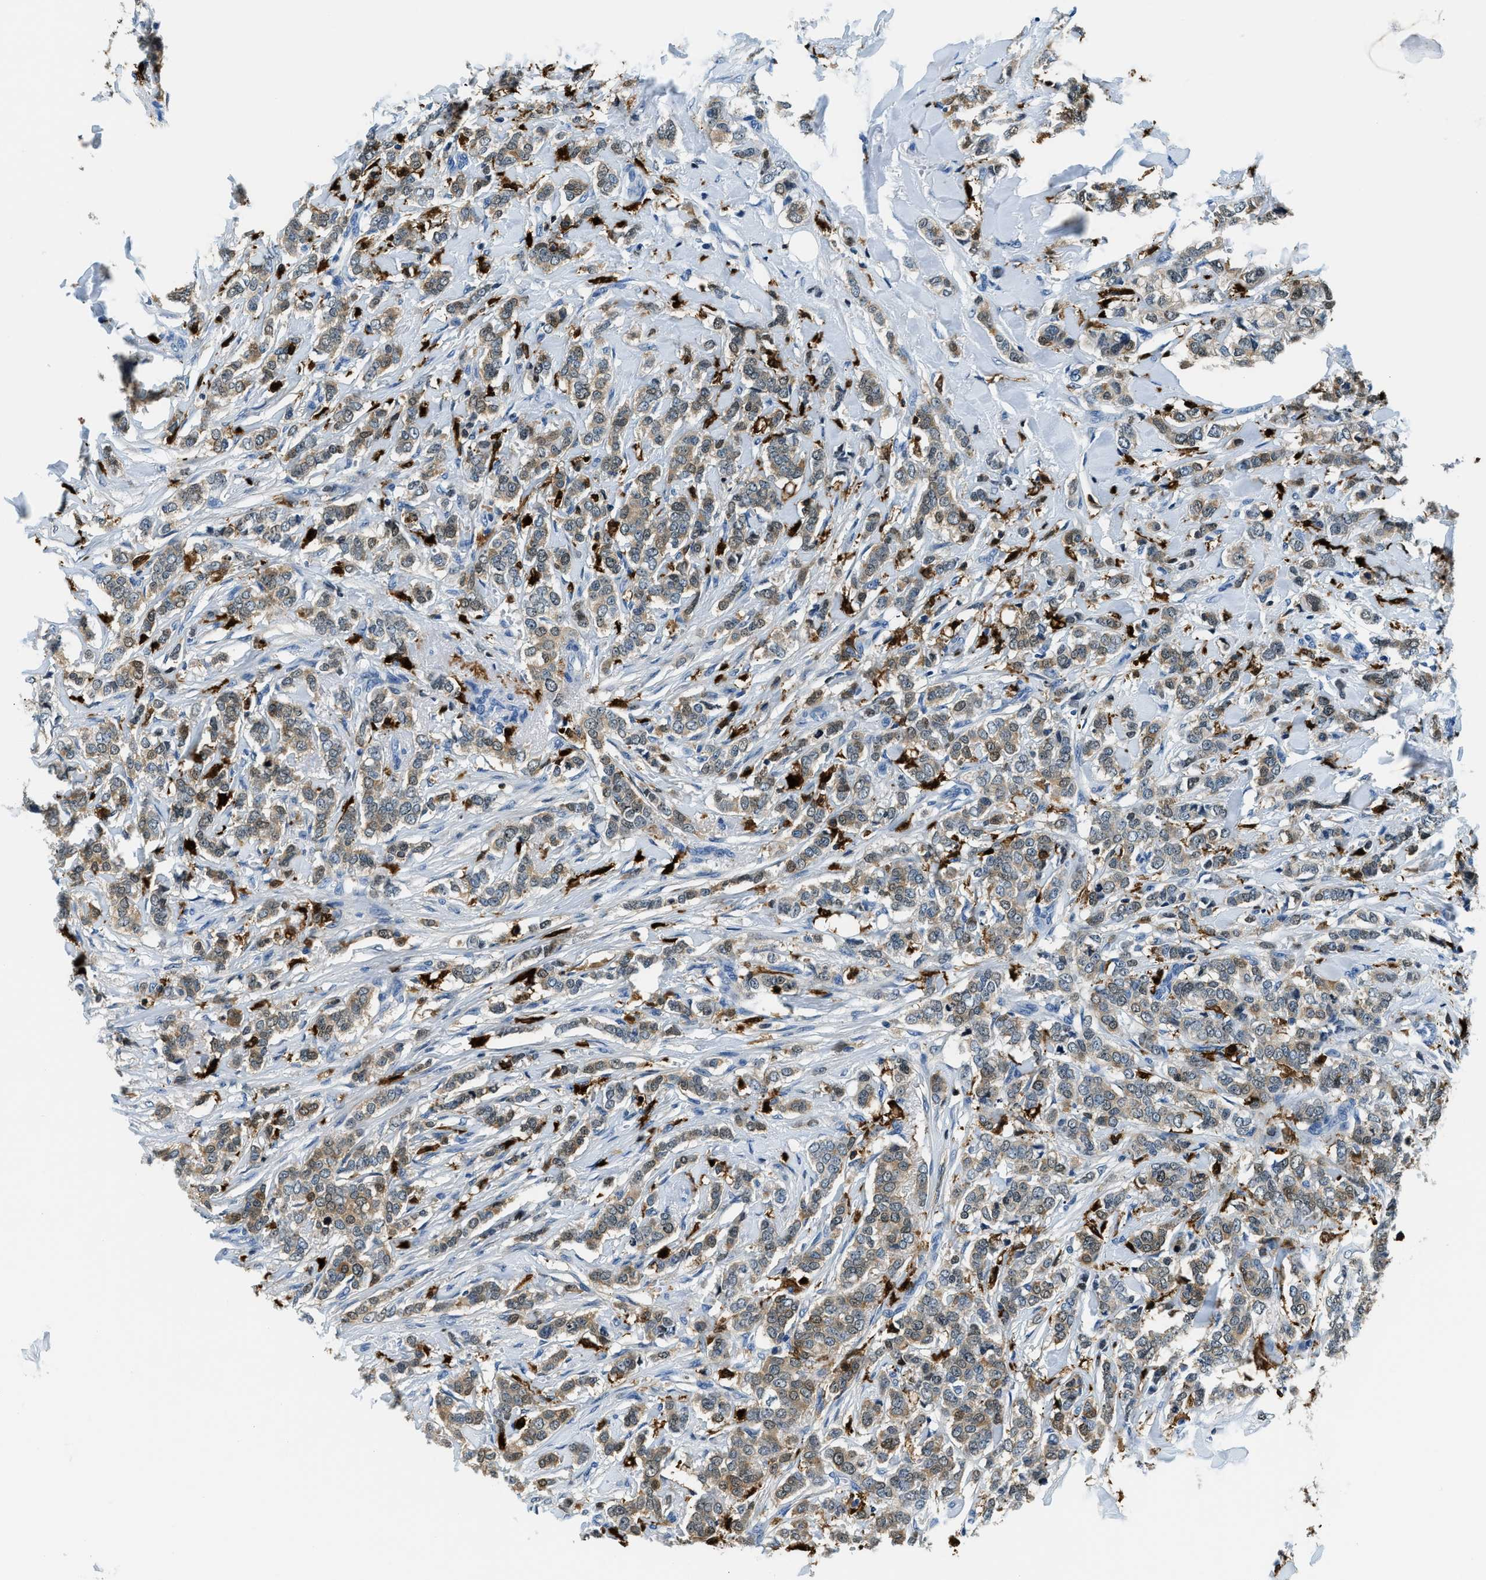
{"staining": {"intensity": "weak", "quantity": ">75%", "location": "cytoplasmic/membranous"}, "tissue": "breast cancer", "cell_type": "Tumor cells", "image_type": "cancer", "snomed": [{"axis": "morphology", "description": "Lobular carcinoma"}, {"axis": "topography", "description": "Skin"}, {"axis": "topography", "description": "Breast"}], "caption": "The micrograph exhibits staining of breast cancer (lobular carcinoma), revealing weak cytoplasmic/membranous protein expression (brown color) within tumor cells.", "gene": "CAPG", "patient": {"sex": "female", "age": 46}}